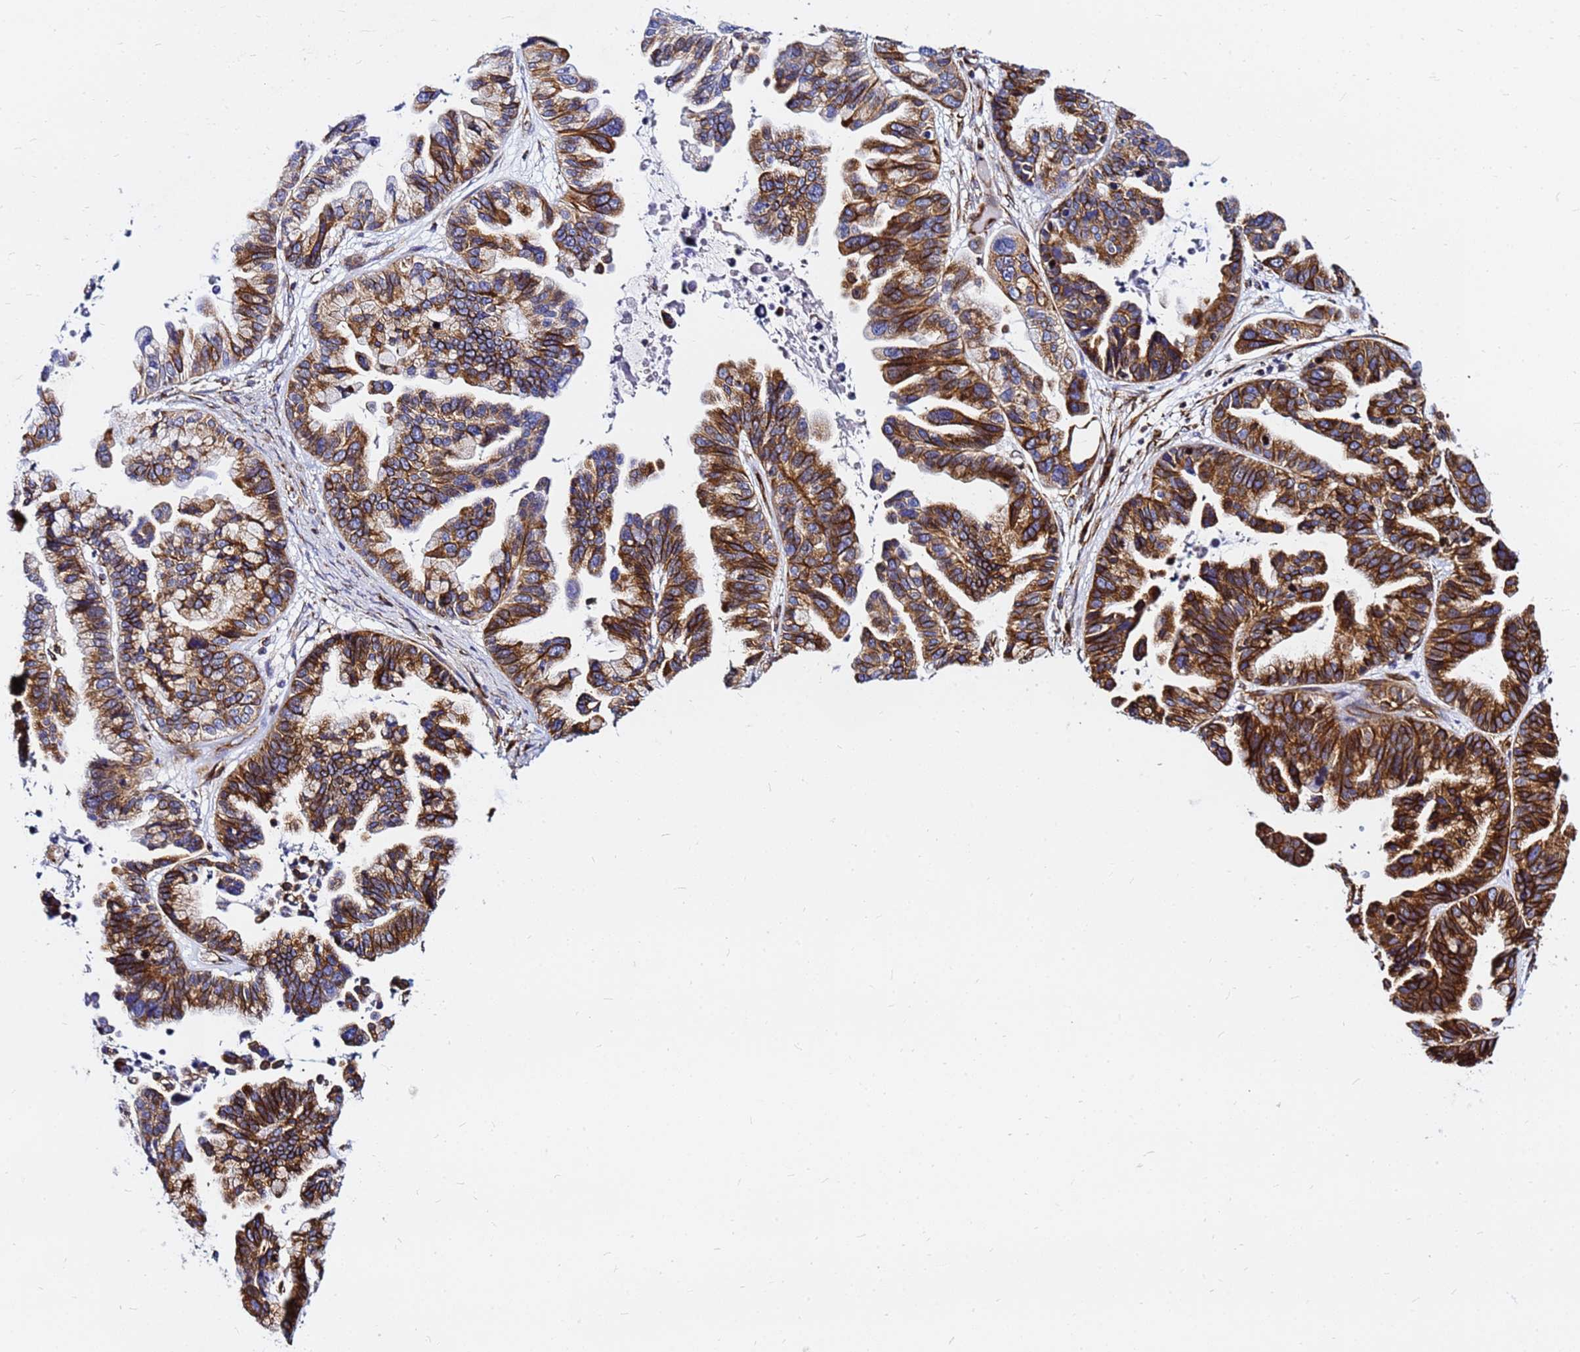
{"staining": {"intensity": "strong", "quantity": ">75%", "location": "cytoplasmic/membranous"}, "tissue": "ovarian cancer", "cell_type": "Tumor cells", "image_type": "cancer", "snomed": [{"axis": "morphology", "description": "Cystadenocarcinoma, serous, NOS"}, {"axis": "topography", "description": "Ovary"}], "caption": "Brown immunohistochemical staining in ovarian cancer displays strong cytoplasmic/membranous expression in approximately >75% of tumor cells.", "gene": "TUBA8", "patient": {"sex": "female", "age": 56}}